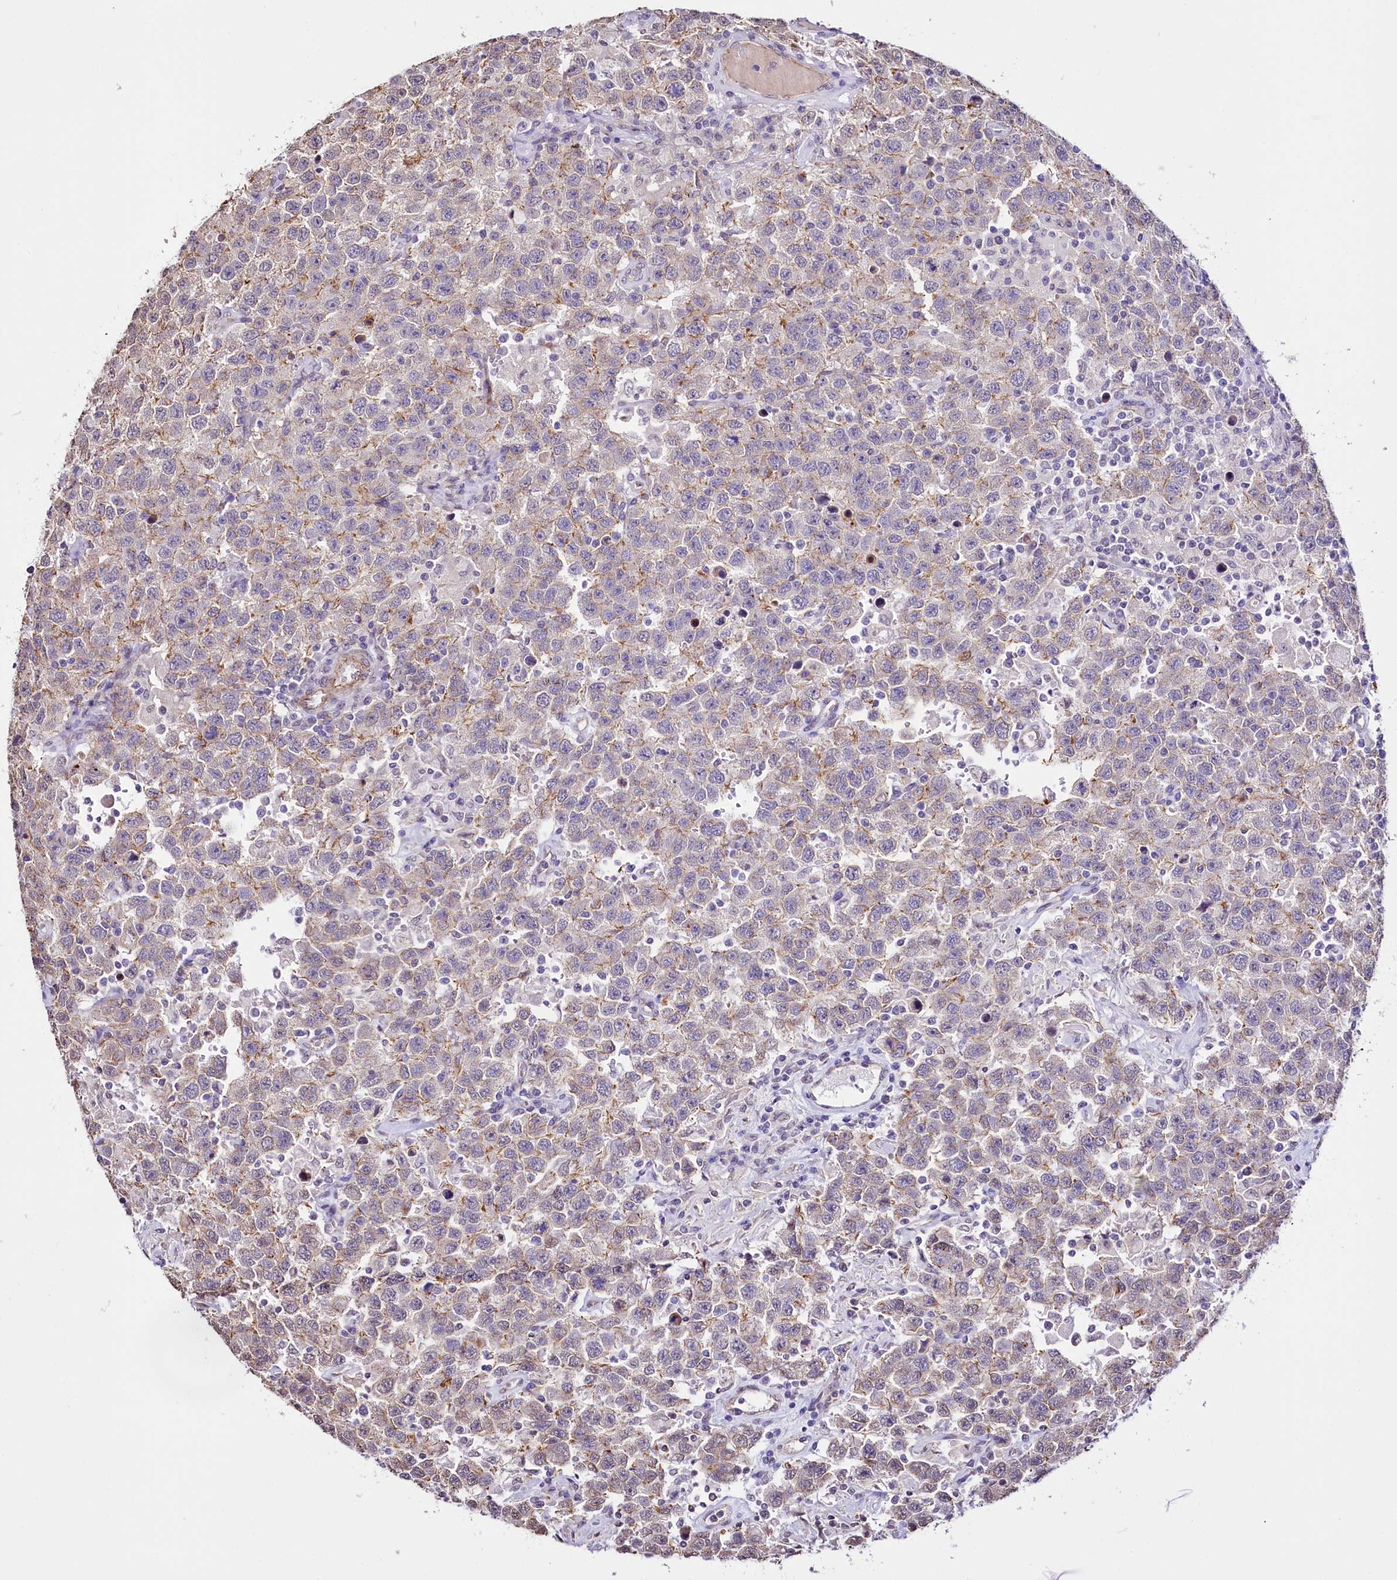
{"staining": {"intensity": "moderate", "quantity": "<25%", "location": "cytoplasmic/membranous"}, "tissue": "testis cancer", "cell_type": "Tumor cells", "image_type": "cancer", "snomed": [{"axis": "morphology", "description": "Seminoma, NOS"}, {"axis": "topography", "description": "Testis"}], "caption": "DAB (3,3'-diaminobenzidine) immunohistochemical staining of human seminoma (testis) displays moderate cytoplasmic/membranous protein expression in approximately <25% of tumor cells.", "gene": "ST7", "patient": {"sex": "male", "age": 41}}